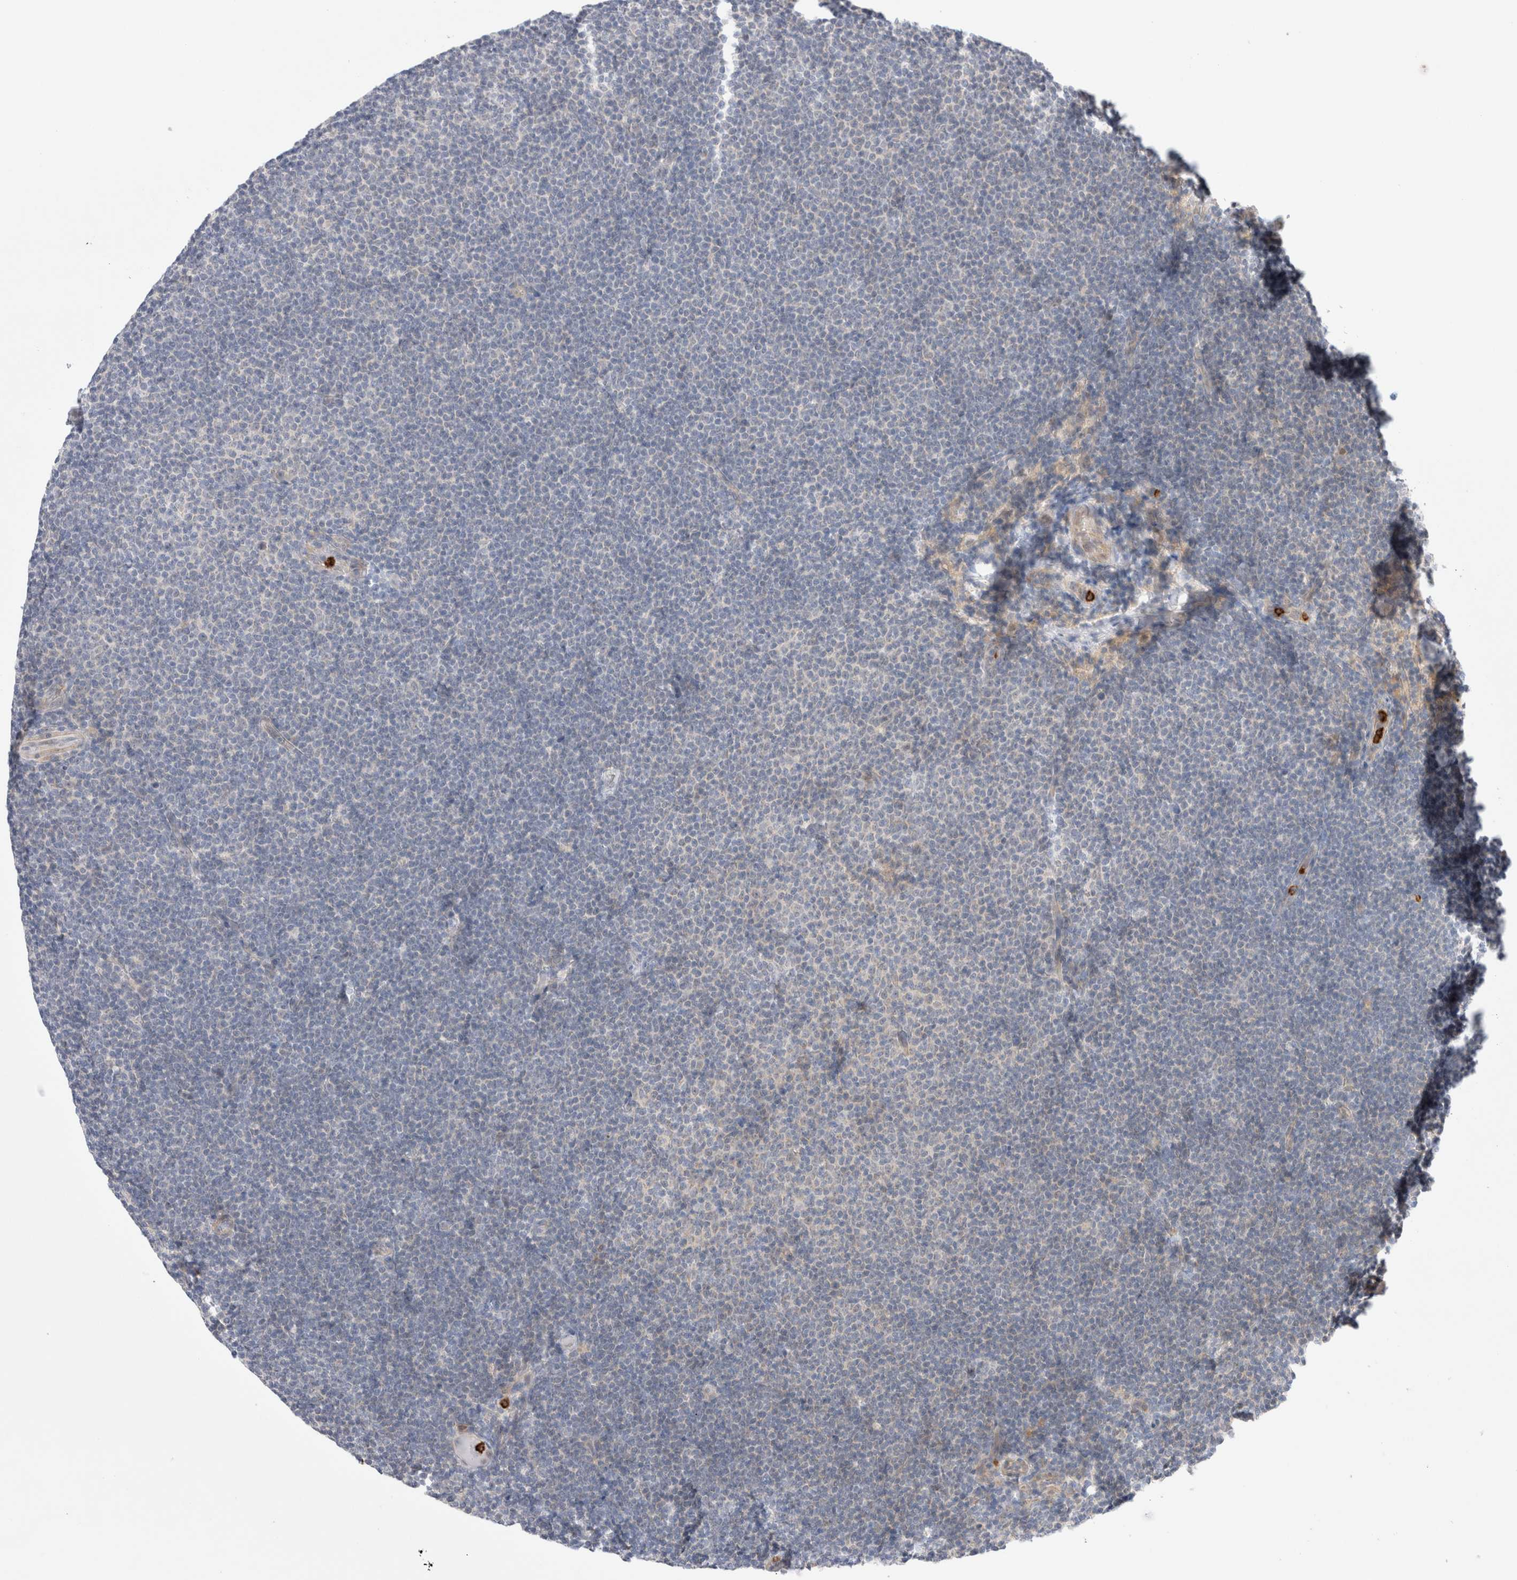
{"staining": {"intensity": "negative", "quantity": "none", "location": "none"}, "tissue": "lymphoma", "cell_type": "Tumor cells", "image_type": "cancer", "snomed": [{"axis": "morphology", "description": "Malignant lymphoma, non-Hodgkin's type, Low grade"}, {"axis": "topography", "description": "Lymph node"}], "caption": "An image of human malignant lymphoma, non-Hodgkin's type (low-grade) is negative for staining in tumor cells. (Brightfield microscopy of DAB (3,3'-diaminobenzidine) immunohistochemistry (IHC) at high magnification).", "gene": "GSDMB", "patient": {"sex": "female", "age": 53}}